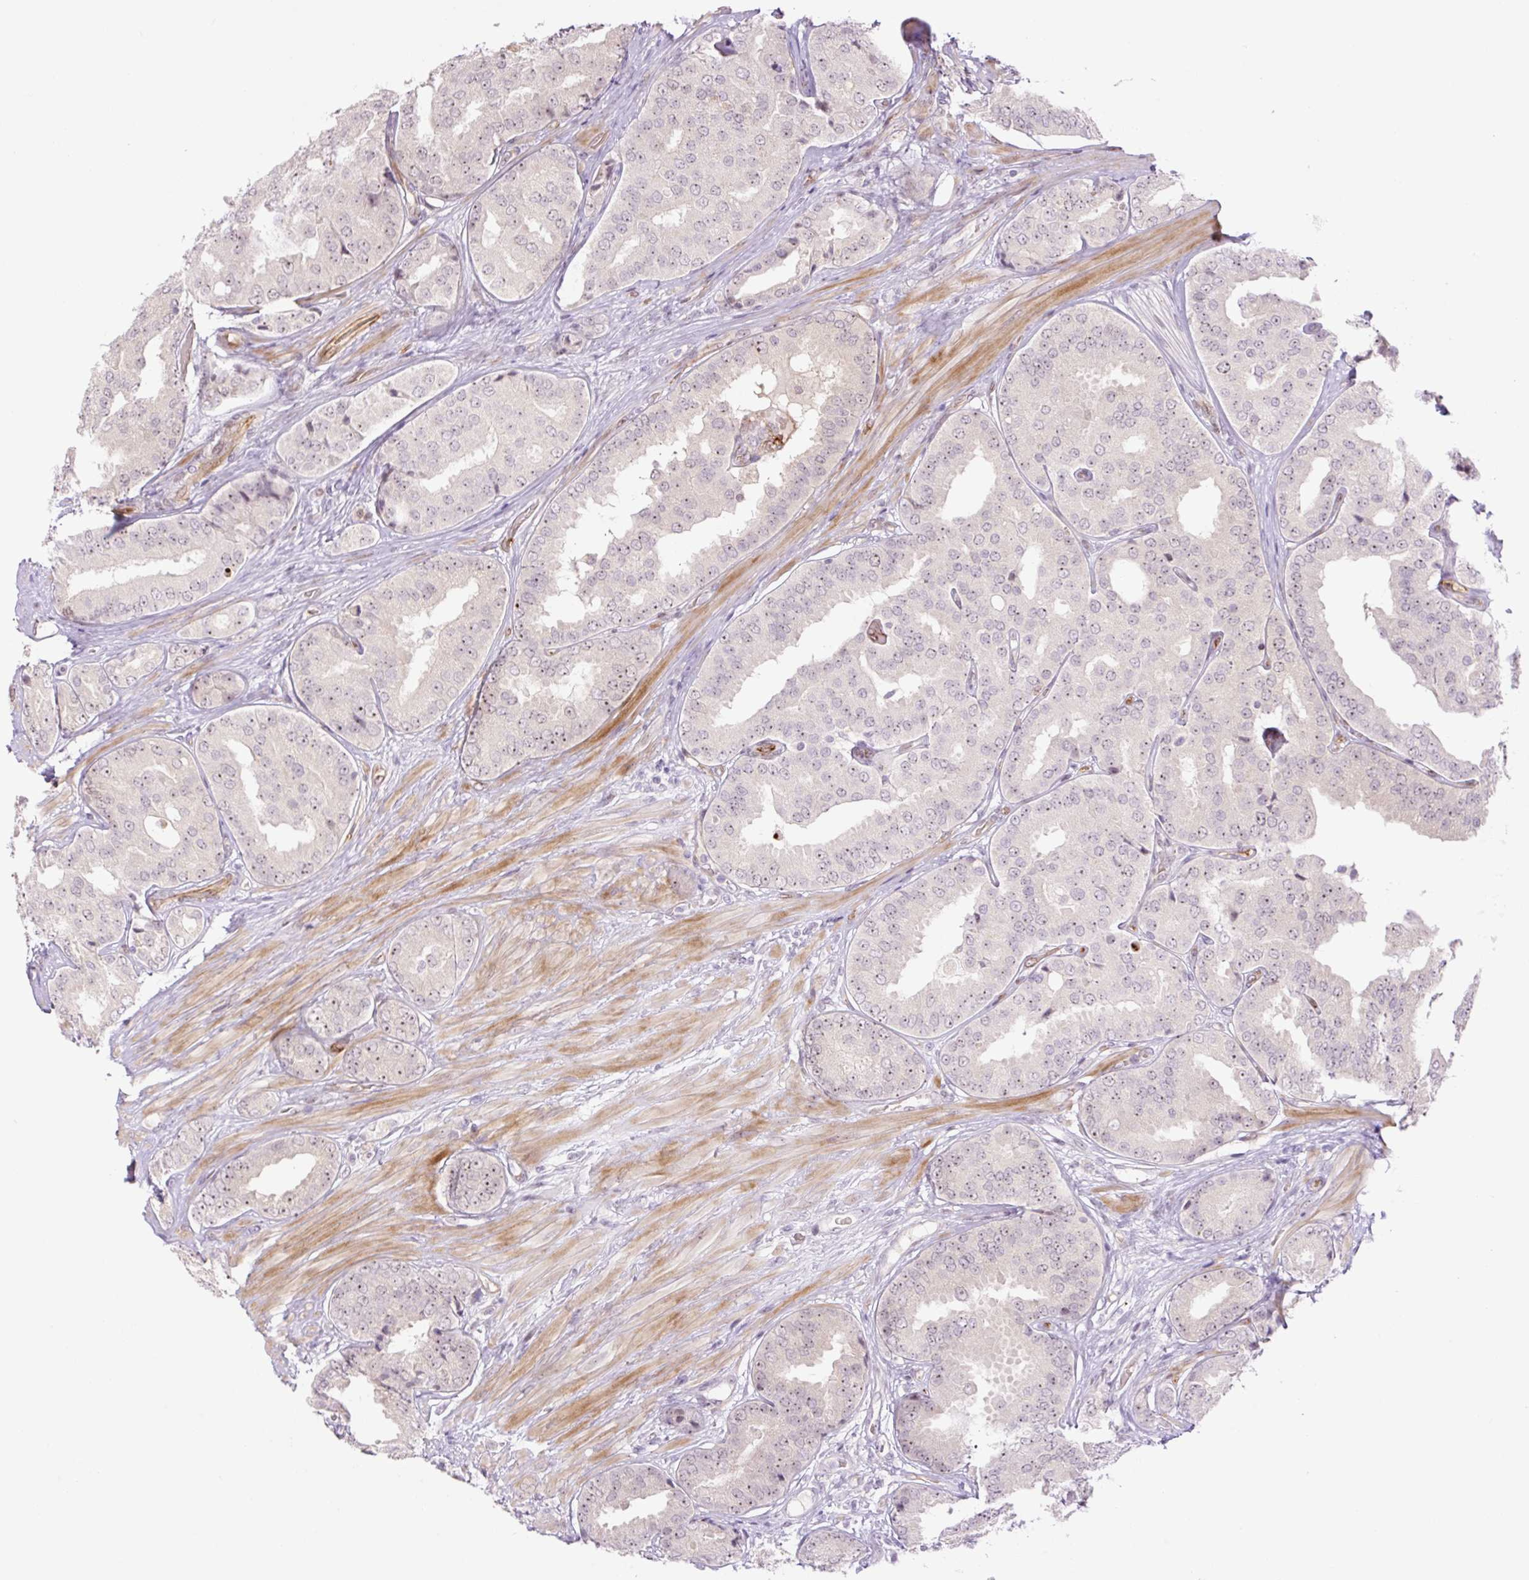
{"staining": {"intensity": "weak", "quantity": "25%-75%", "location": "nuclear"}, "tissue": "prostate cancer", "cell_type": "Tumor cells", "image_type": "cancer", "snomed": [{"axis": "morphology", "description": "Adenocarcinoma, High grade"}, {"axis": "topography", "description": "Prostate"}], "caption": "Immunohistochemical staining of adenocarcinoma (high-grade) (prostate) reveals weak nuclear protein expression in approximately 25%-75% of tumor cells.", "gene": "ZNF417", "patient": {"sex": "male", "age": 63}}